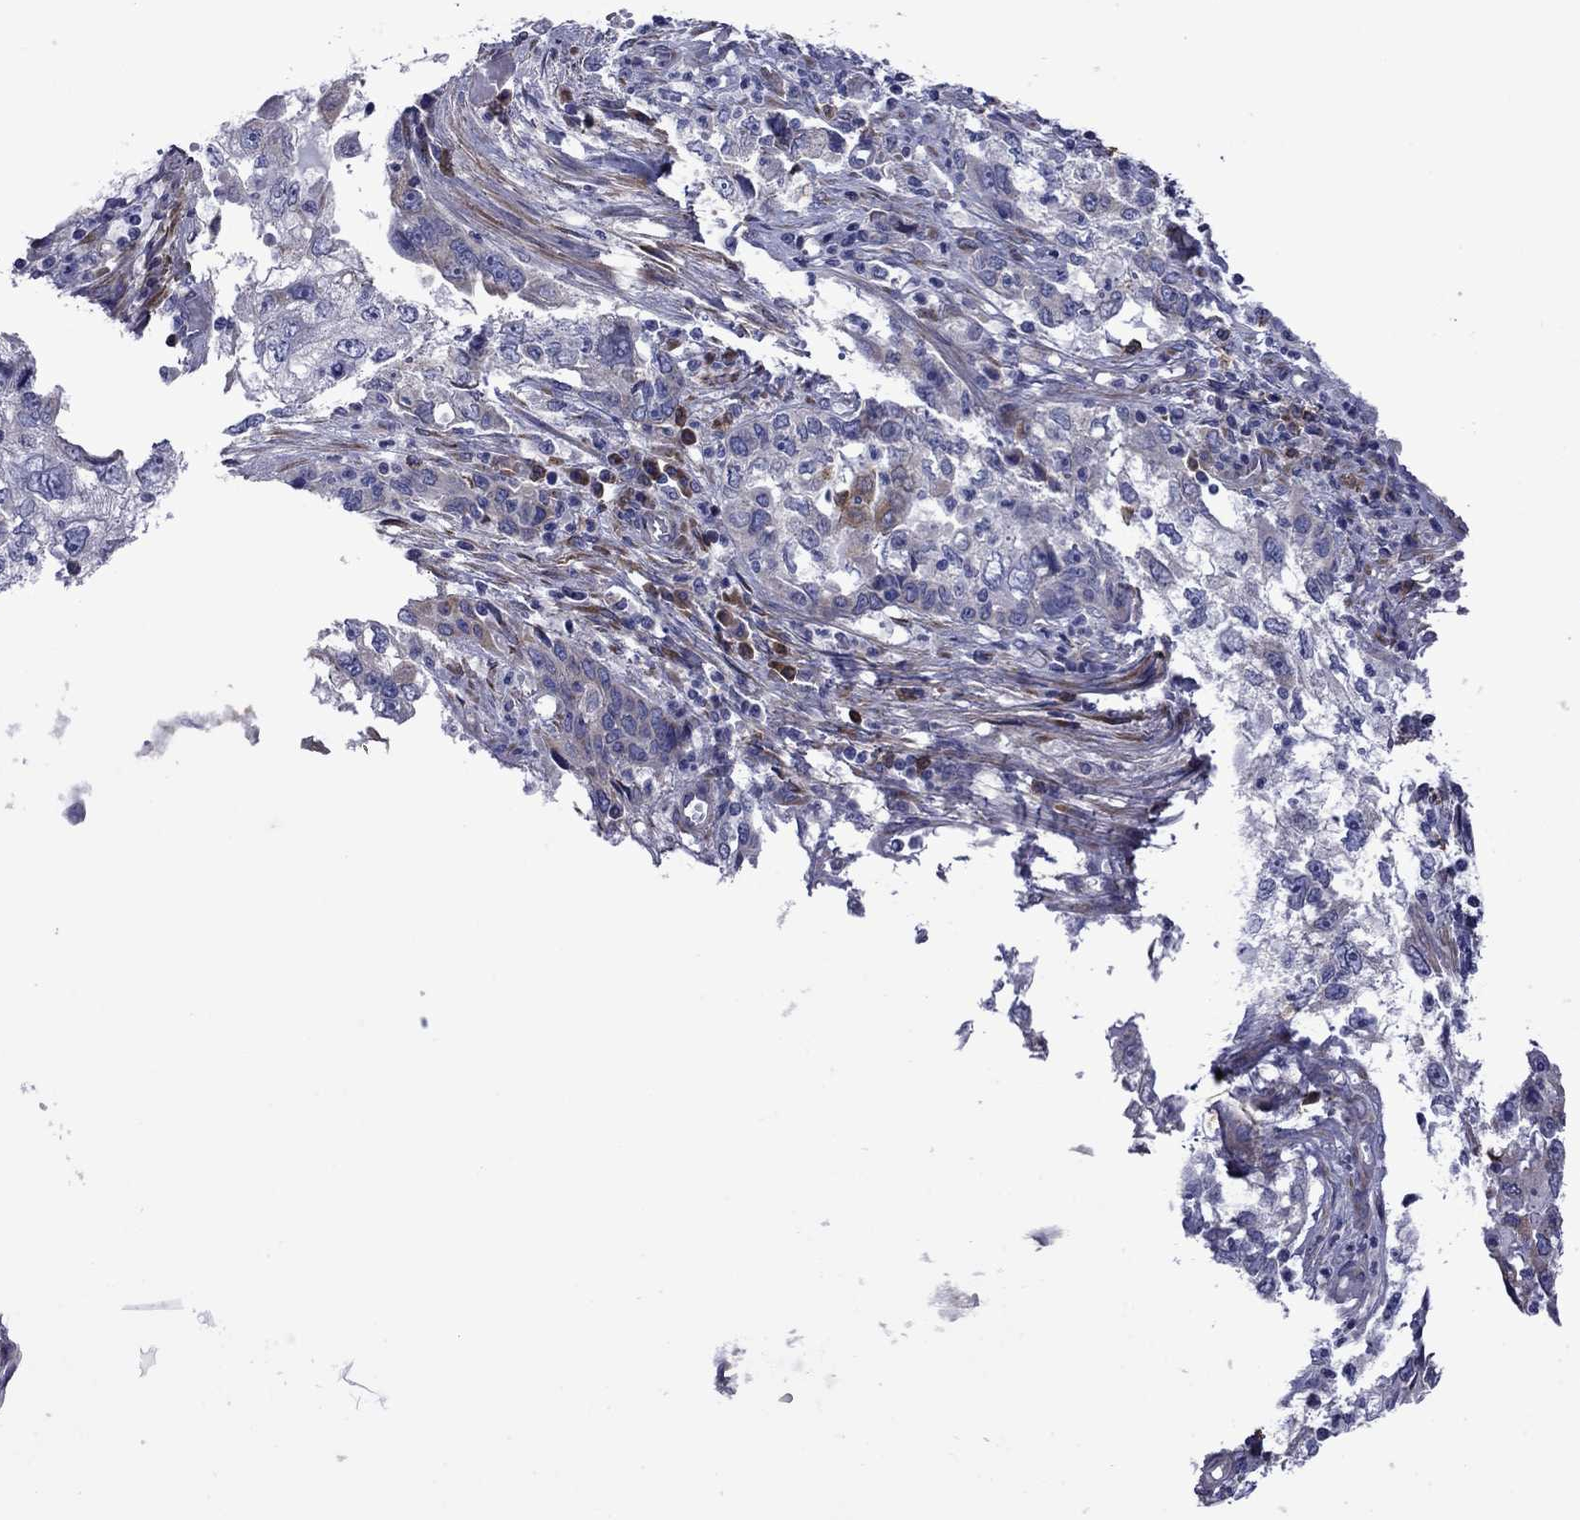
{"staining": {"intensity": "negative", "quantity": "none", "location": "none"}, "tissue": "cervical cancer", "cell_type": "Tumor cells", "image_type": "cancer", "snomed": [{"axis": "morphology", "description": "Squamous cell carcinoma, NOS"}, {"axis": "topography", "description": "Cervix"}], "caption": "The histopathology image displays no staining of tumor cells in cervical squamous cell carcinoma.", "gene": "HSPG2", "patient": {"sex": "female", "age": 36}}